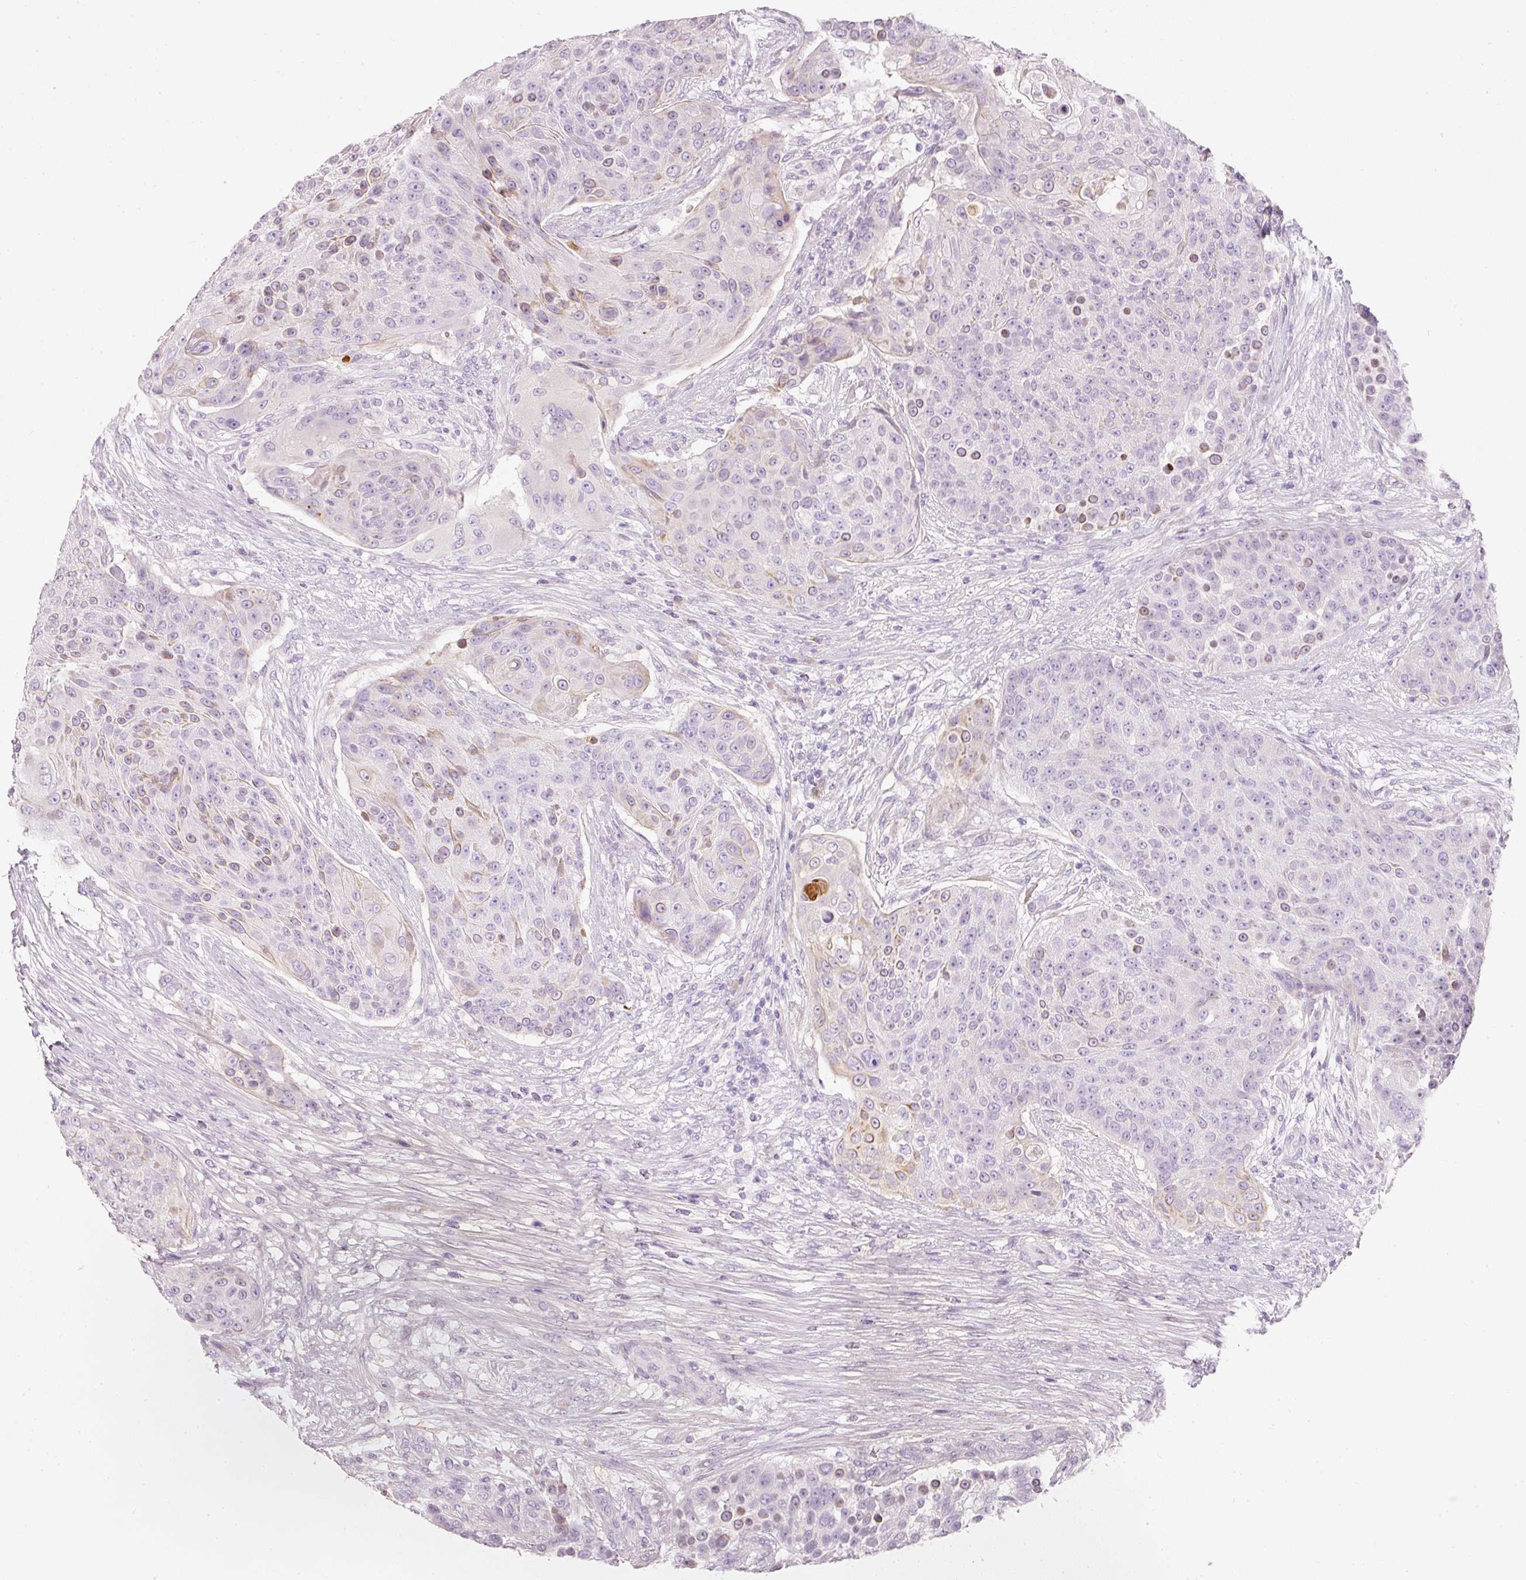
{"staining": {"intensity": "moderate", "quantity": "<25%", "location": "cytoplasmic/membranous"}, "tissue": "urothelial cancer", "cell_type": "Tumor cells", "image_type": "cancer", "snomed": [{"axis": "morphology", "description": "Urothelial carcinoma, High grade"}, {"axis": "topography", "description": "Urinary bladder"}], "caption": "Protein staining displays moderate cytoplasmic/membranous positivity in approximately <25% of tumor cells in urothelial cancer. (DAB (3,3'-diaminobenzidine) IHC with brightfield microscopy, high magnification).", "gene": "PDXDC1", "patient": {"sex": "female", "age": 63}}